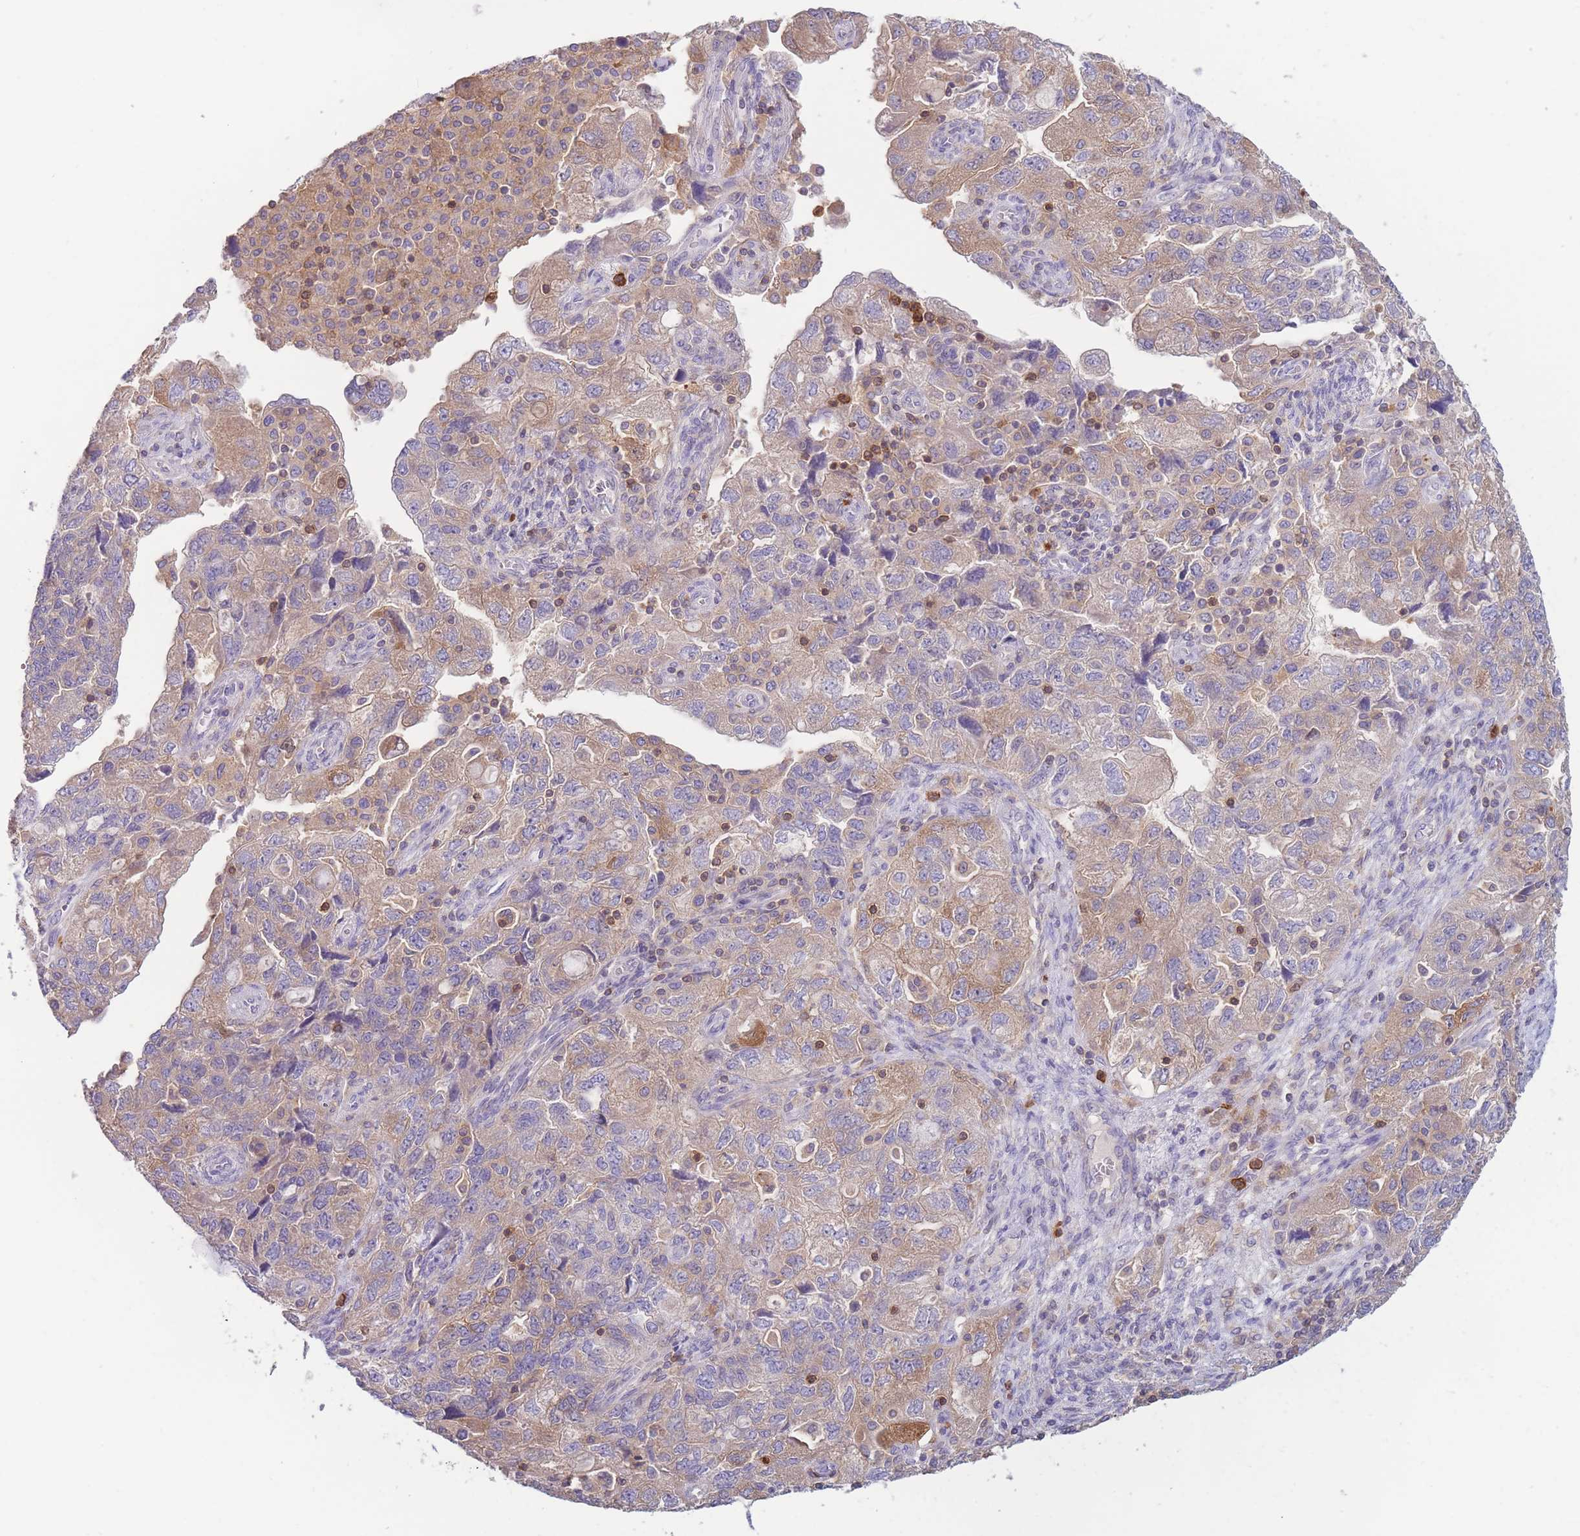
{"staining": {"intensity": "weak", "quantity": "25%-75%", "location": "cytoplasmic/membranous"}, "tissue": "ovarian cancer", "cell_type": "Tumor cells", "image_type": "cancer", "snomed": [{"axis": "morphology", "description": "Carcinoma, endometroid"}, {"axis": "topography", "description": "Ovary"}], "caption": "Immunohistochemical staining of human endometroid carcinoma (ovarian) exhibits low levels of weak cytoplasmic/membranous staining in about 25%-75% of tumor cells. (DAB IHC with brightfield microscopy, high magnification).", "gene": "ST3GAL4", "patient": {"sex": "female", "age": 51}}